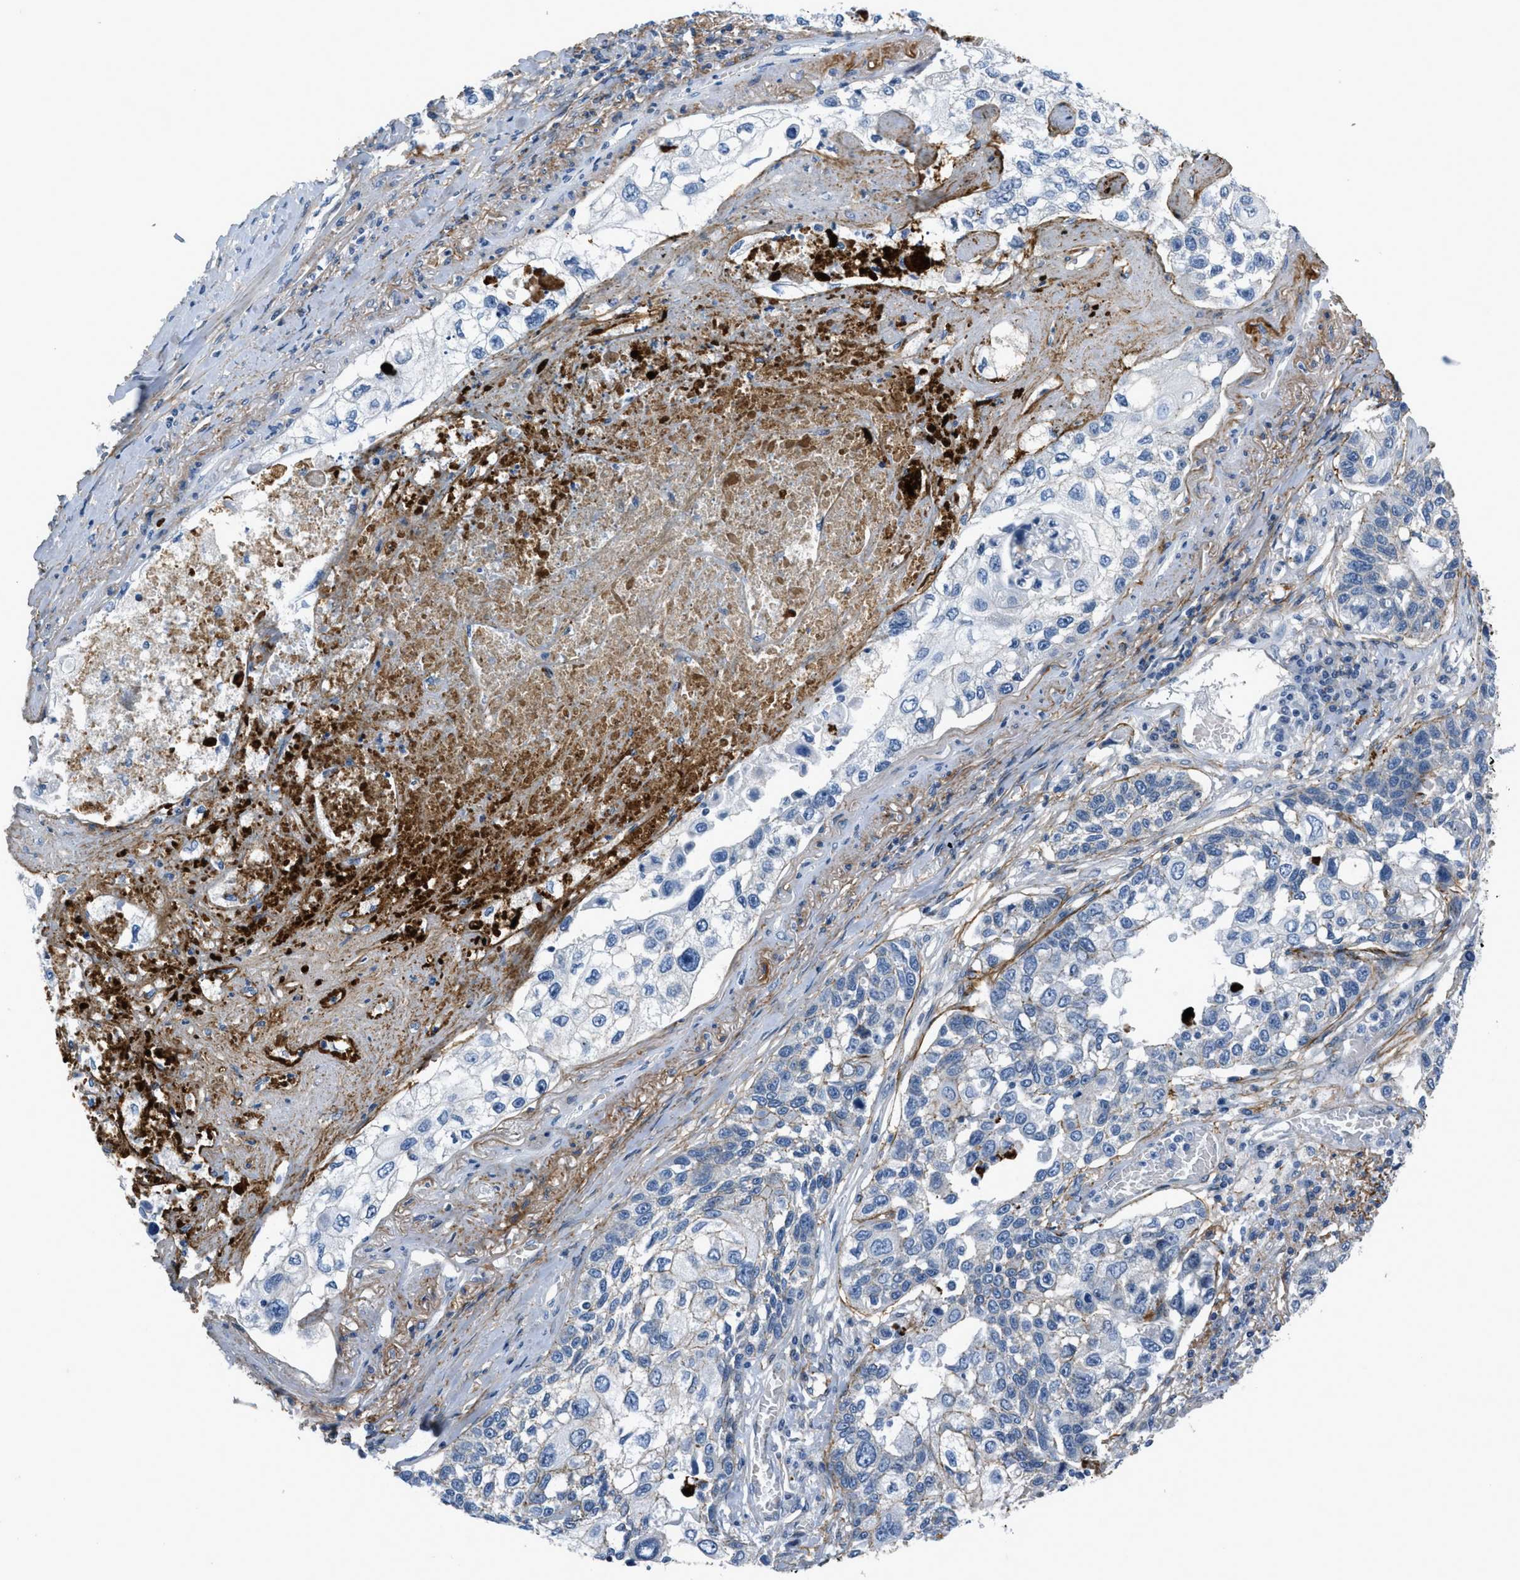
{"staining": {"intensity": "weak", "quantity": "<25%", "location": "cytoplasmic/membranous"}, "tissue": "lung cancer", "cell_type": "Tumor cells", "image_type": "cancer", "snomed": [{"axis": "morphology", "description": "Squamous cell carcinoma, NOS"}, {"axis": "topography", "description": "Lung"}], "caption": "A high-resolution photomicrograph shows immunohistochemistry (IHC) staining of lung squamous cell carcinoma, which displays no significant expression in tumor cells.", "gene": "FBN1", "patient": {"sex": "male", "age": 71}}